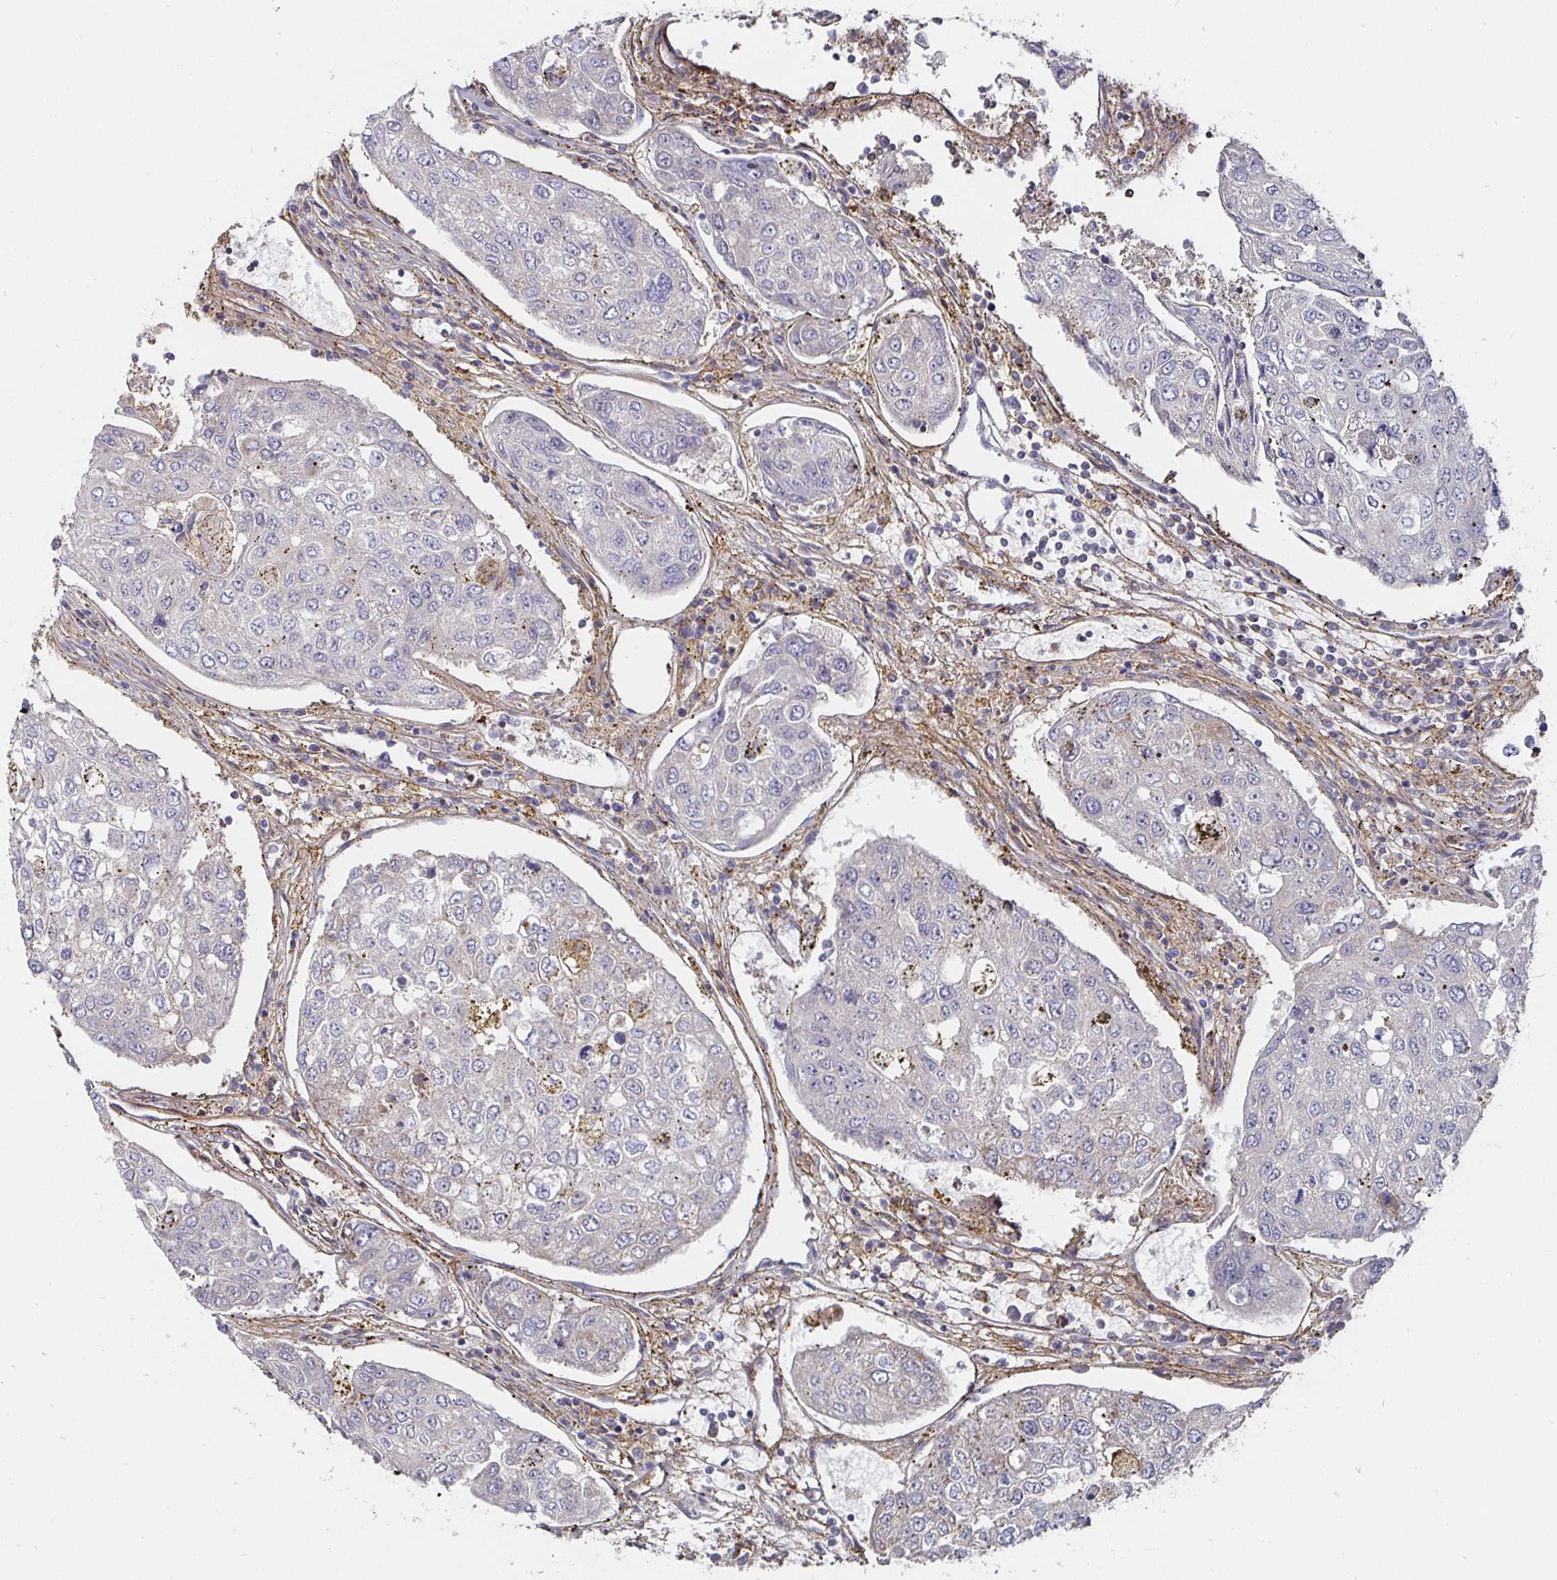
{"staining": {"intensity": "negative", "quantity": "none", "location": "none"}, "tissue": "urothelial cancer", "cell_type": "Tumor cells", "image_type": "cancer", "snomed": [{"axis": "morphology", "description": "Urothelial carcinoma, High grade"}, {"axis": "topography", "description": "Lymph node"}, {"axis": "topography", "description": "Urinary bladder"}], "caption": "The photomicrograph shows no staining of tumor cells in urothelial carcinoma (high-grade). The staining was performed using DAB (3,3'-diaminobenzidine) to visualize the protein expression in brown, while the nuclei were stained in blue with hematoxylin (Magnification: 20x).", "gene": "GJA4", "patient": {"sex": "male", "age": 51}}